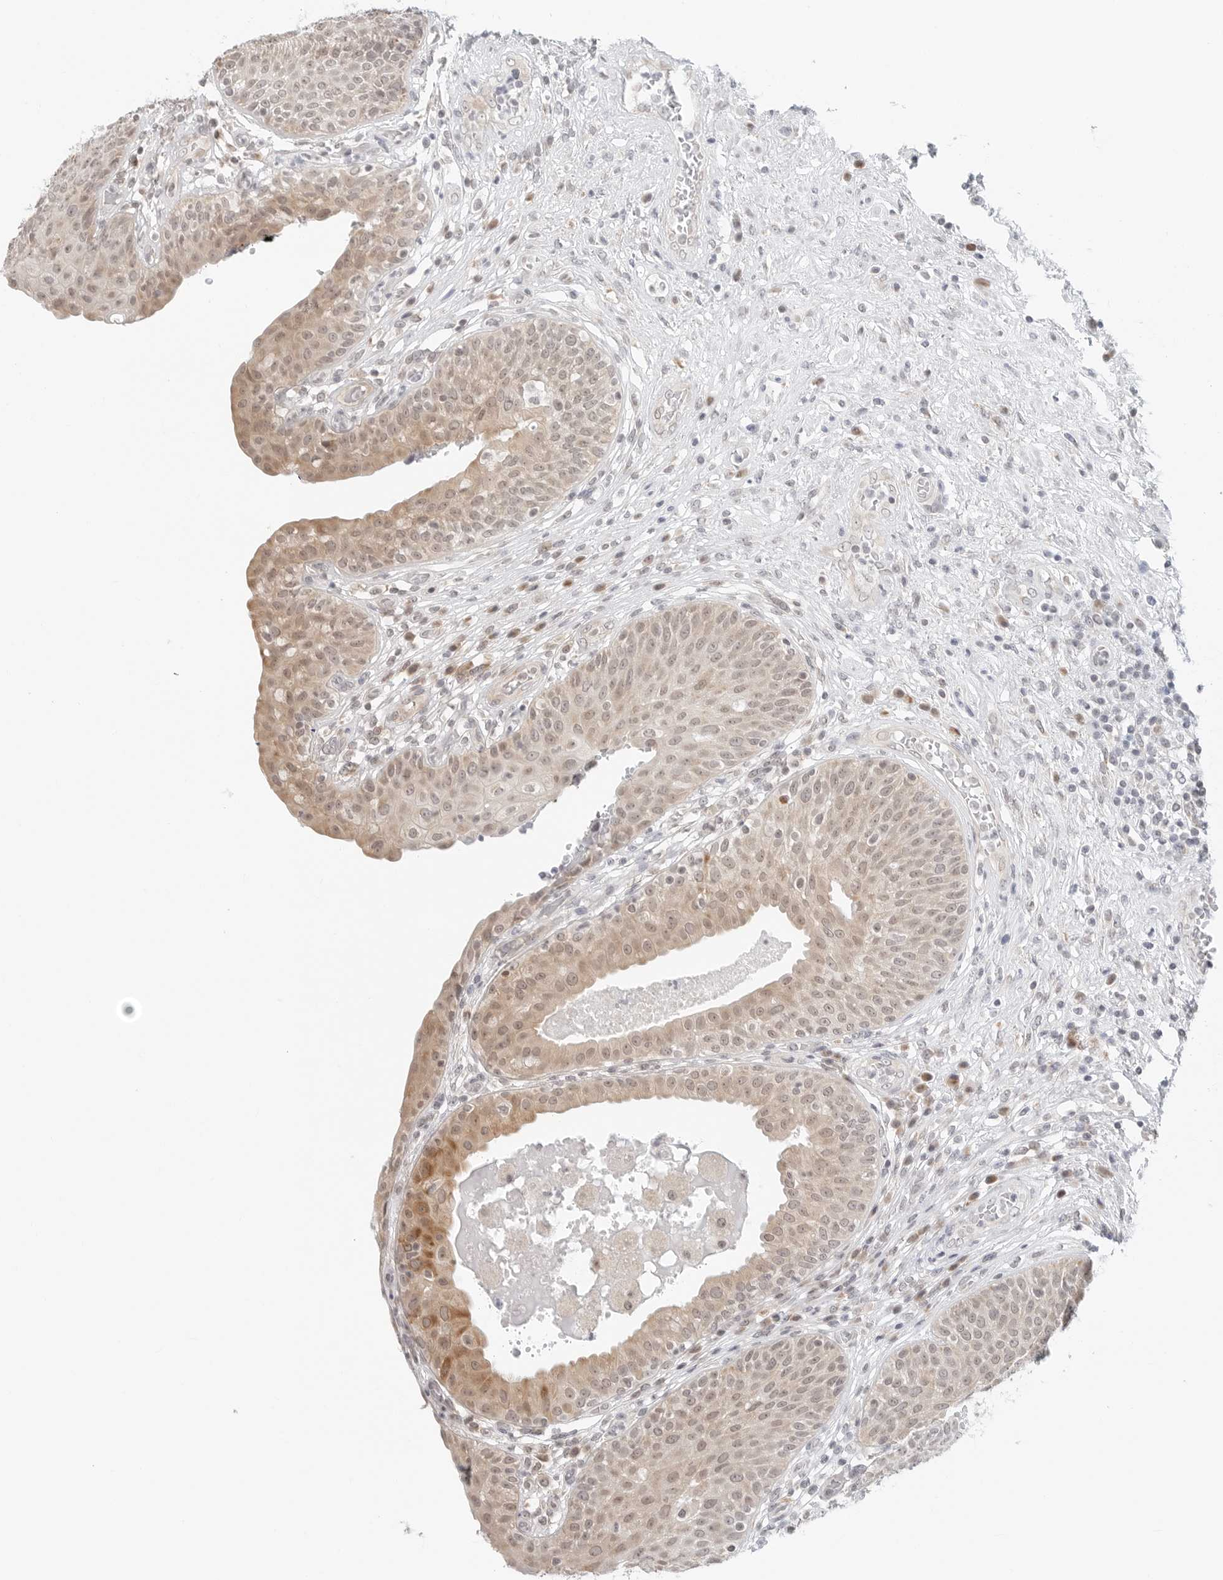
{"staining": {"intensity": "weak", "quantity": ">75%", "location": "cytoplasmic/membranous,nuclear"}, "tissue": "urinary bladder", "cell_type": "Urothelial cells", "image_type": "normal", "snomed": [{"axis": "morphology", "description": "Normal tissue, NOS"}, {"axis": "topography", "description": "Urinary bladder"}], "caption": "Immunohistochemical staining of unremarkable human urinary bladder demonstrates weak cytoplasmic/membranous,nuclear protein staining in about >75% of urothelial cells.", "gene": "POLR3GL", "patient": {"sex": "female", "age": 62}}